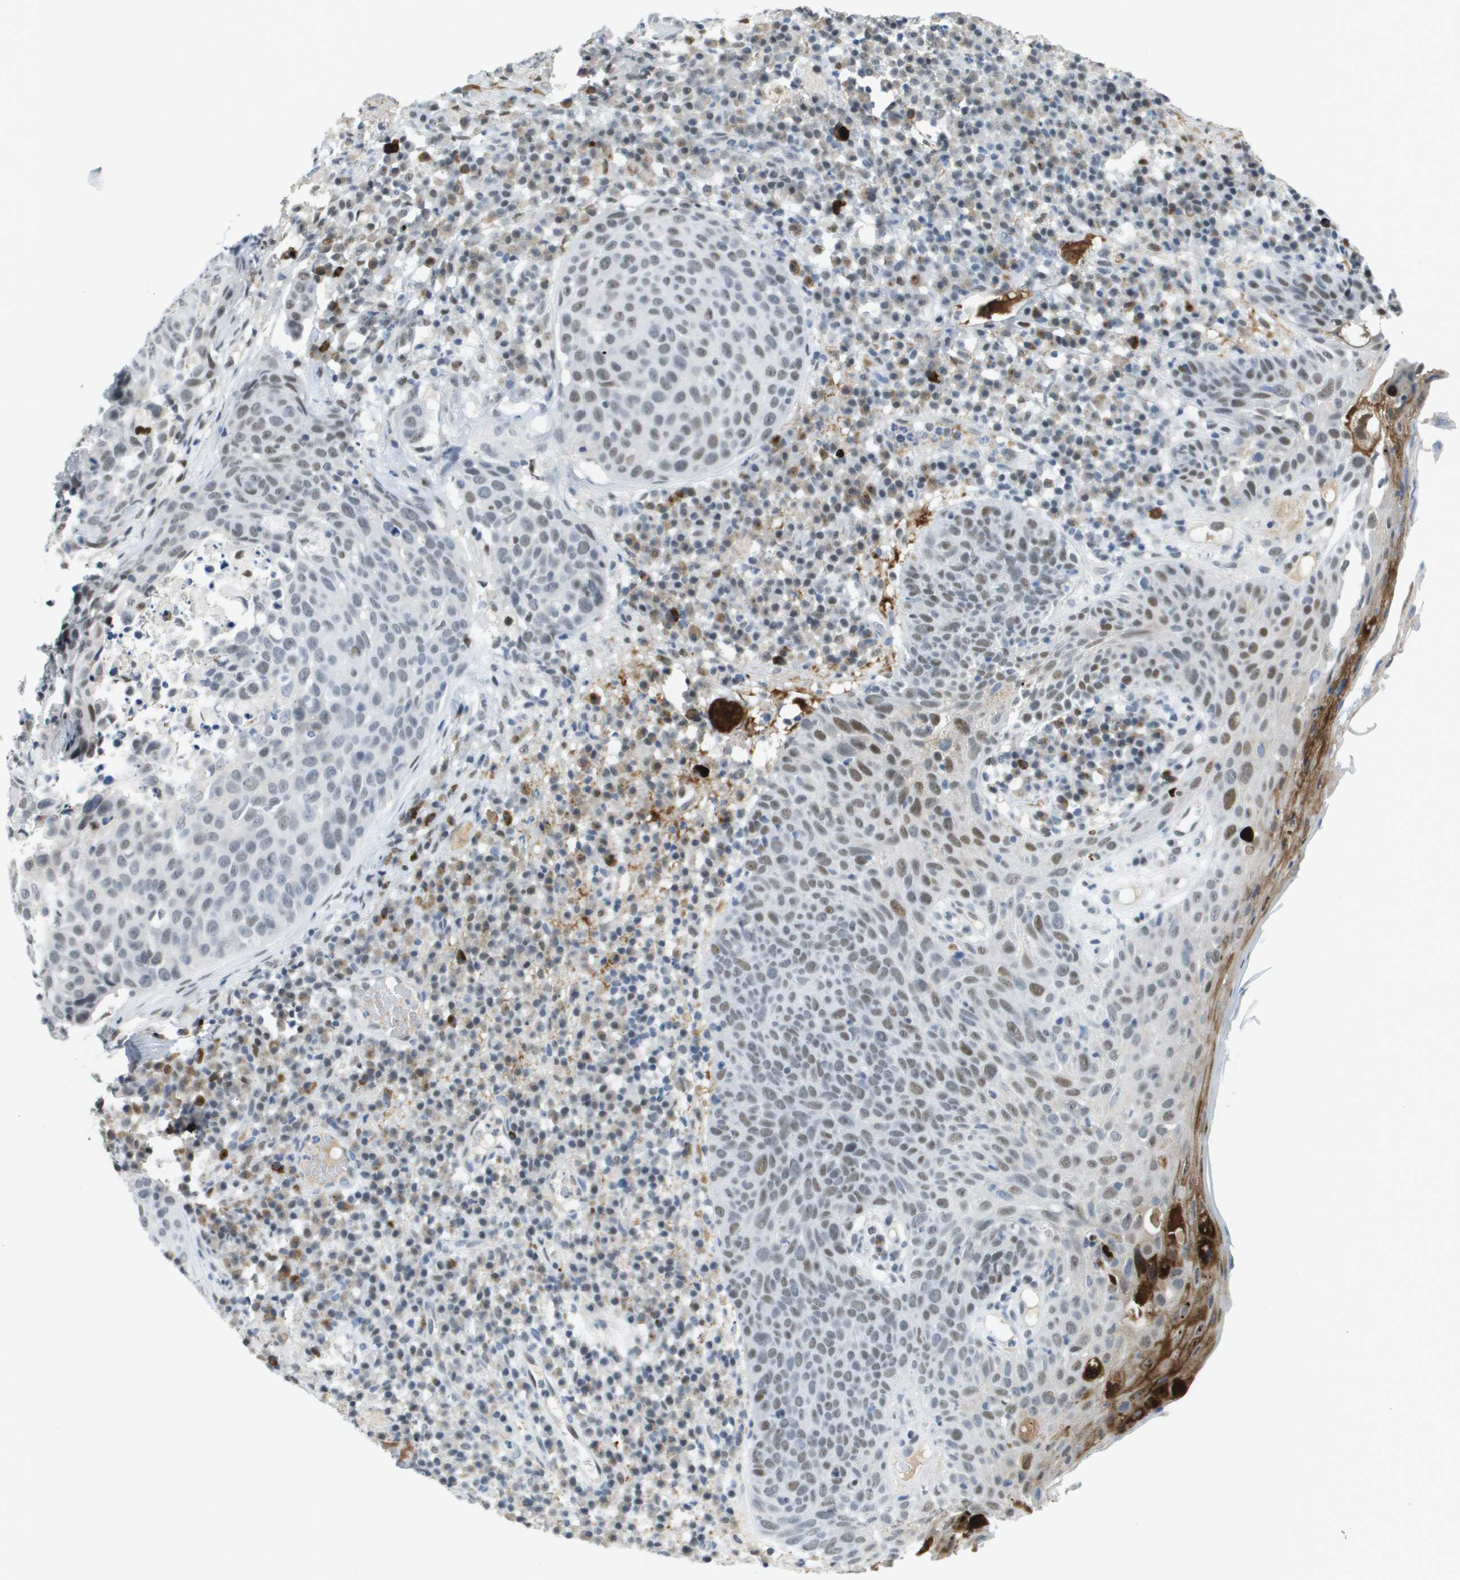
{"staining": {"intensity": "moderate", "quantity": "<25%", "location": "nuclear"}, "tissue": "skin cancer", "cell_type": "Tumor cells", "image_type": "cancer", "snomed": [{"axis": "morphology", "description": "Squamous cell carcinoma in situ, NOS"}, {"axis": "morphology", "description": "Squamous cell carcinoma, NOS"}, {"axis": "topography", "description": "Skin"}], "caption": "IHC of skin cancer (squamous cell carcinoma) displays low levels of moderate nuclear staining in approximately <25% of tumor cells.", "gene": "TP53RK", "patient": {"sex": "male", "age": 93}}